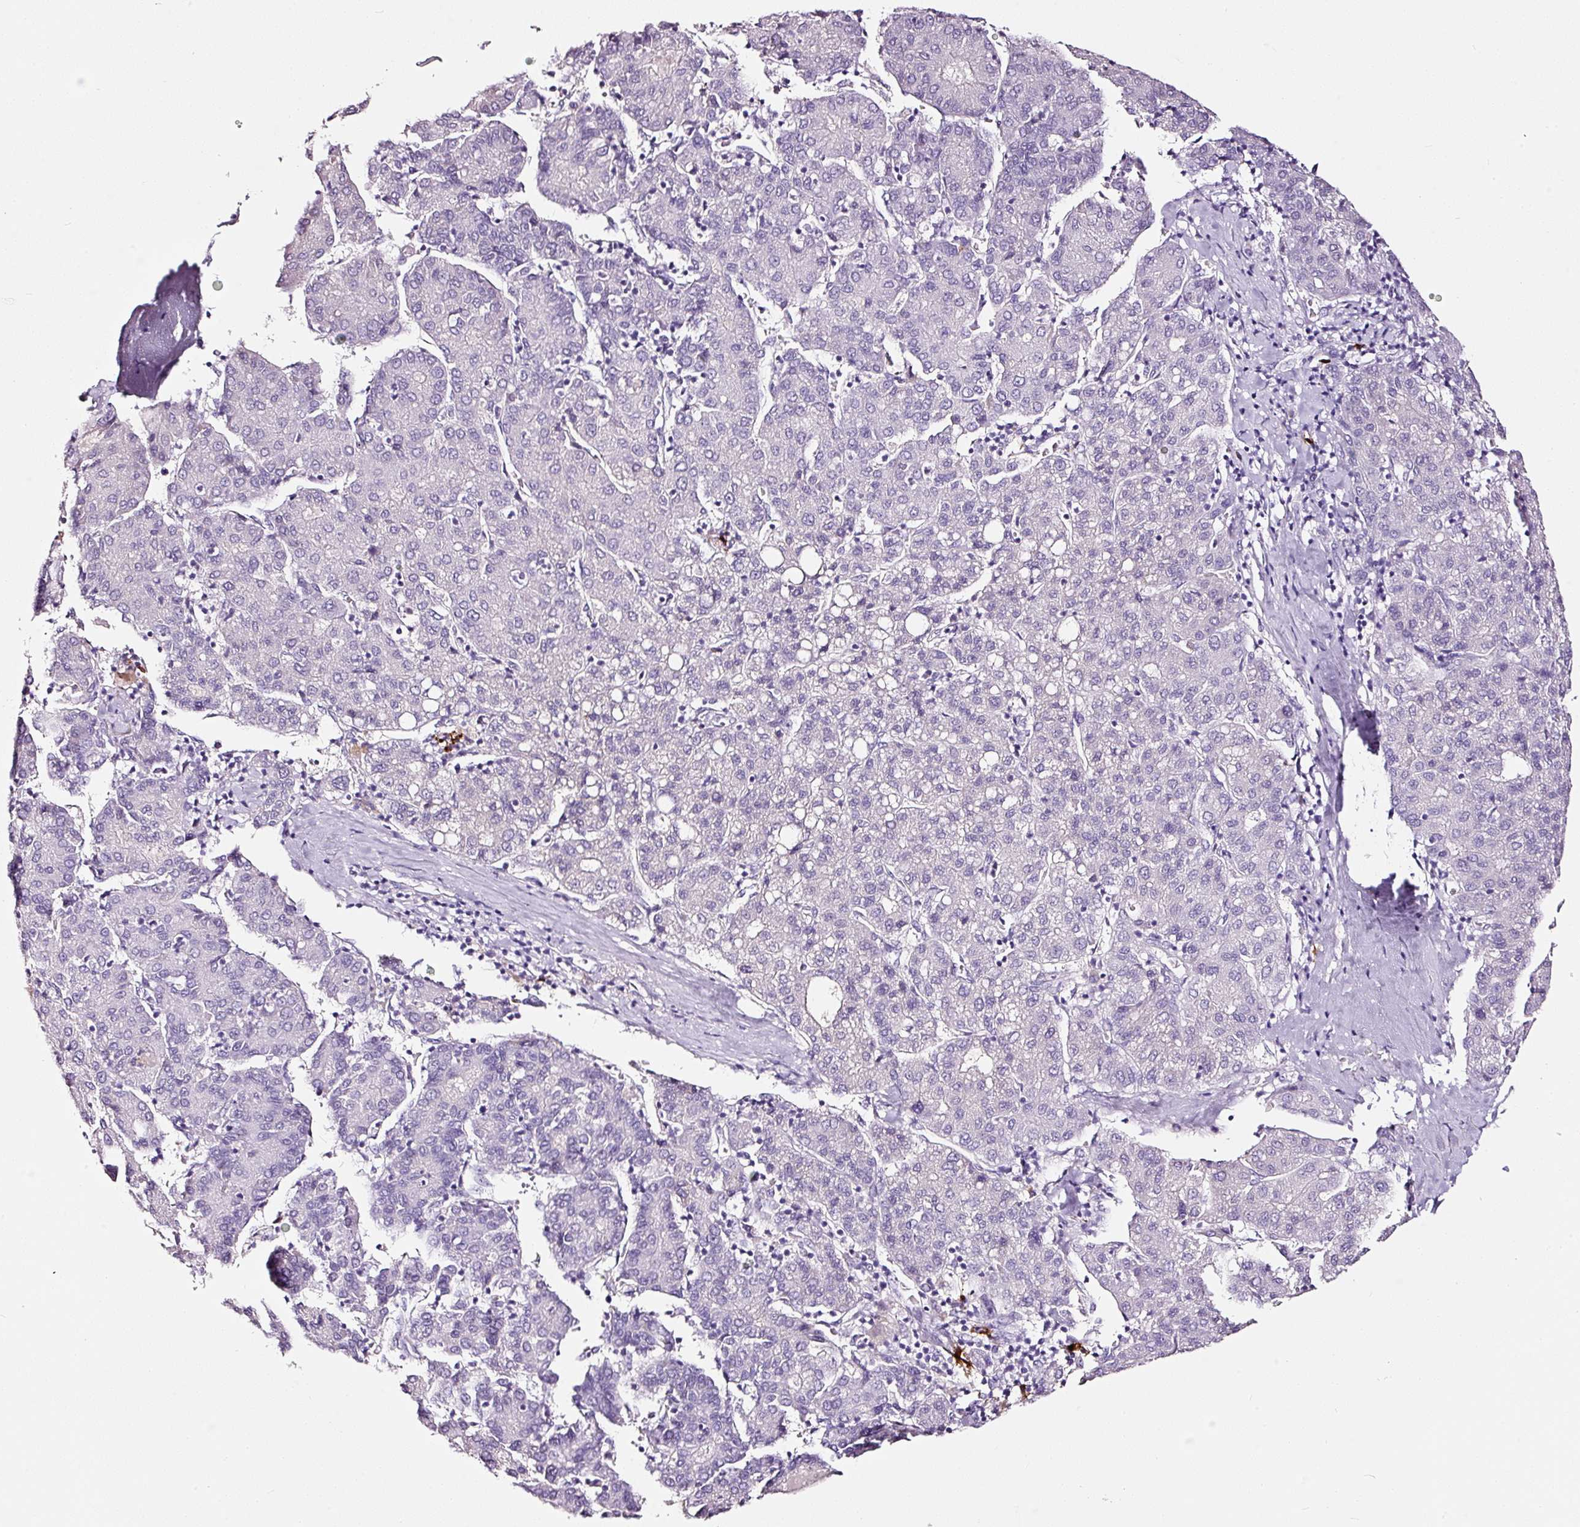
{"staining": {"intensity": "negative", "quantity": "none", "location": "none"}, "tissue": "liver cancer", "cell_type": "Tumor cells", "image_type": "cancer", "snomed": [{"axis": "morphology", "description": "Carcinoma, Hepatocellular, NOS"}, {"axis": "topography", "description": "Liver"}], "caption": "A histopathology image of liver hepatocellular carcinoma stained for a protein exhibits no brown staining in tumor cells. (DAB IHC visualized using brightfield microscopy, high magnification).", "gene": "LAMP3", "patient": {"sex": "male", "age": 65}}